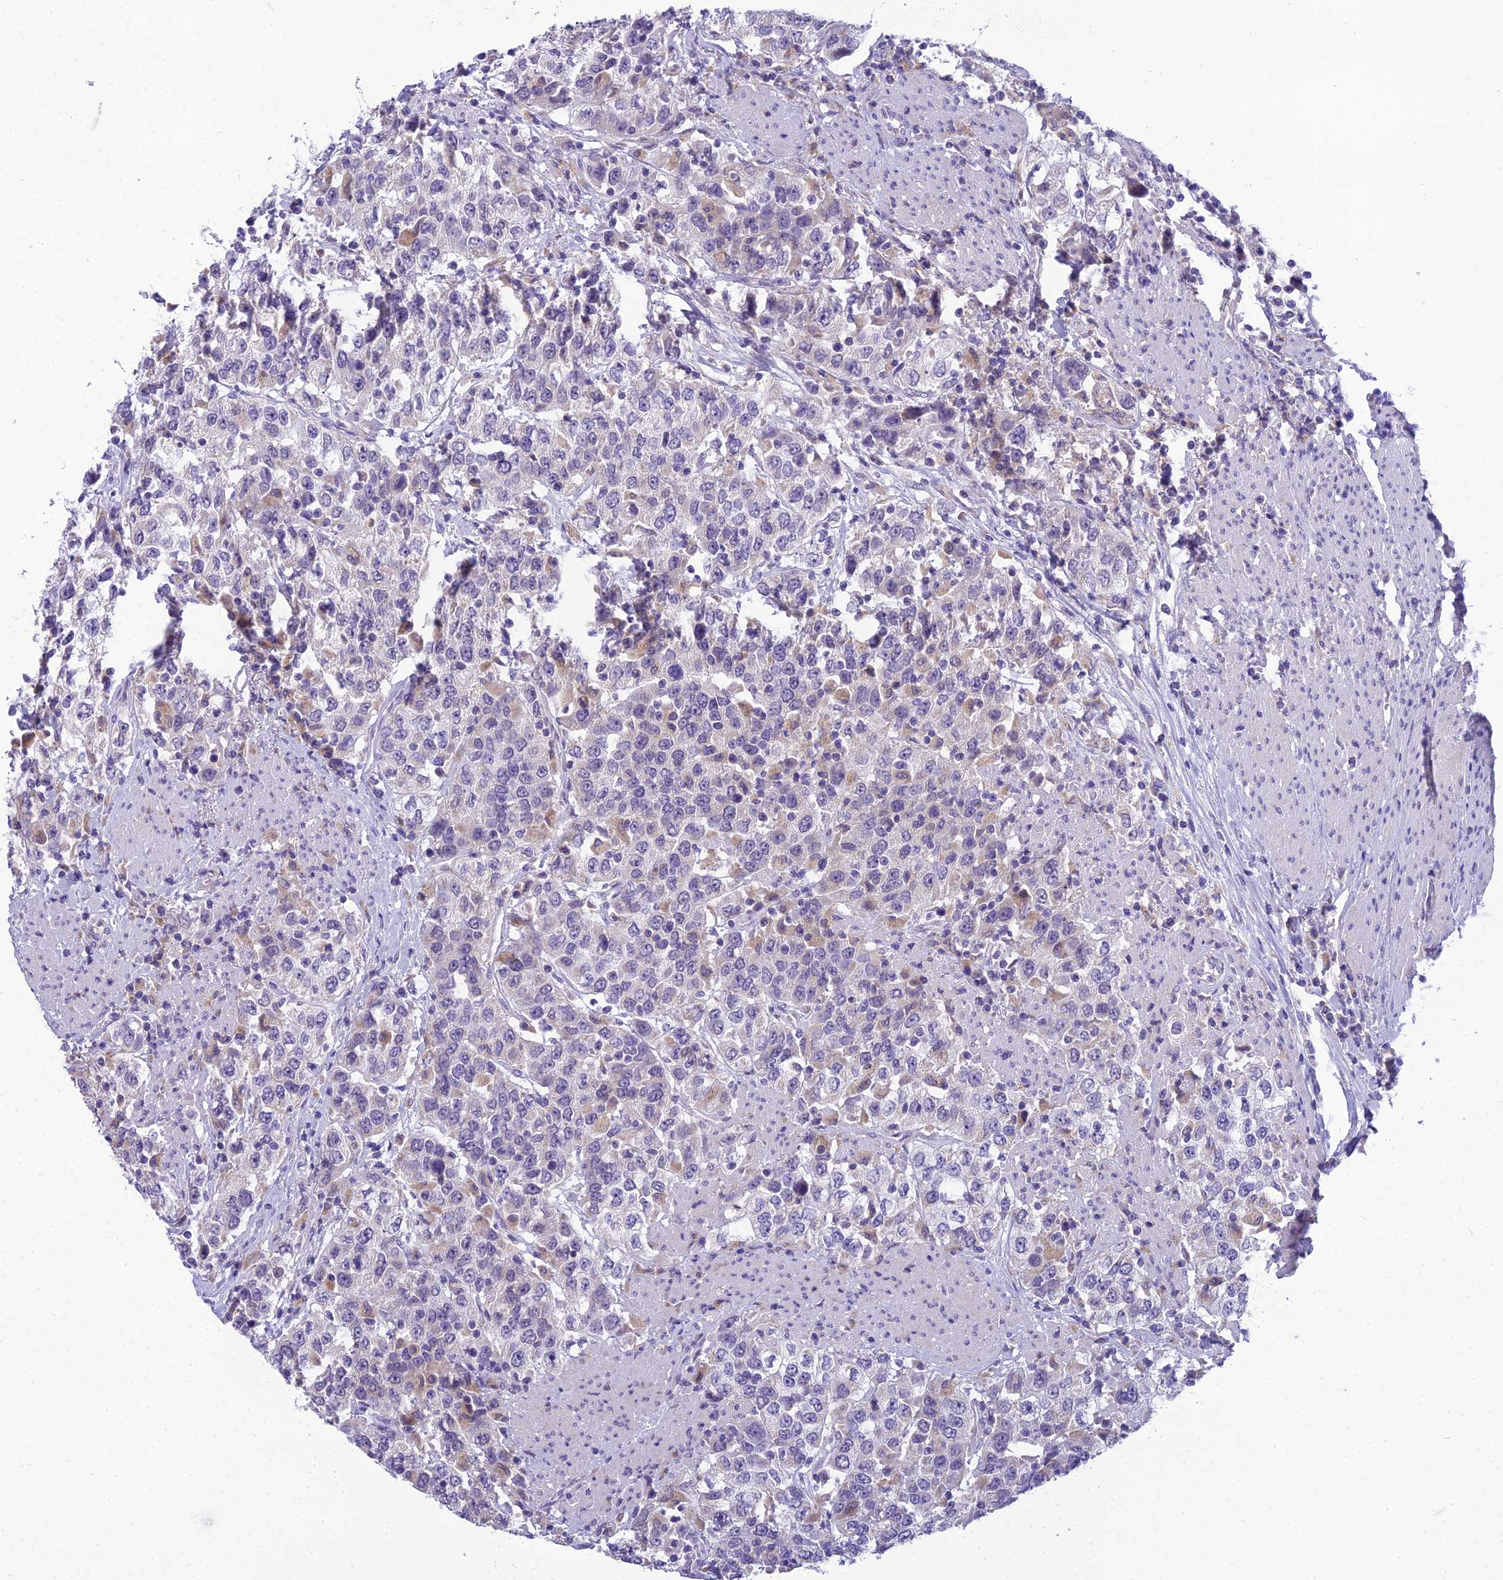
{"staining": {"intensity": "negative", "quantity": "none", "location": "none"}, "tissue": "urothelial cancer", "cell_type": "Tumor cells", "image_type": "cancer", "snomed": [{"axis": "morphology", "description": "Urothelial carcinoma, High grade"}, {"axis": "topography", "description": "Urinary bladder"}], "caption": "Immunohistochemical staining of urothelial cancer demonstrates no significant positivity in tumor cells.", "gene": "MIIP", "patient": {"sex": "female", "age": 80}}